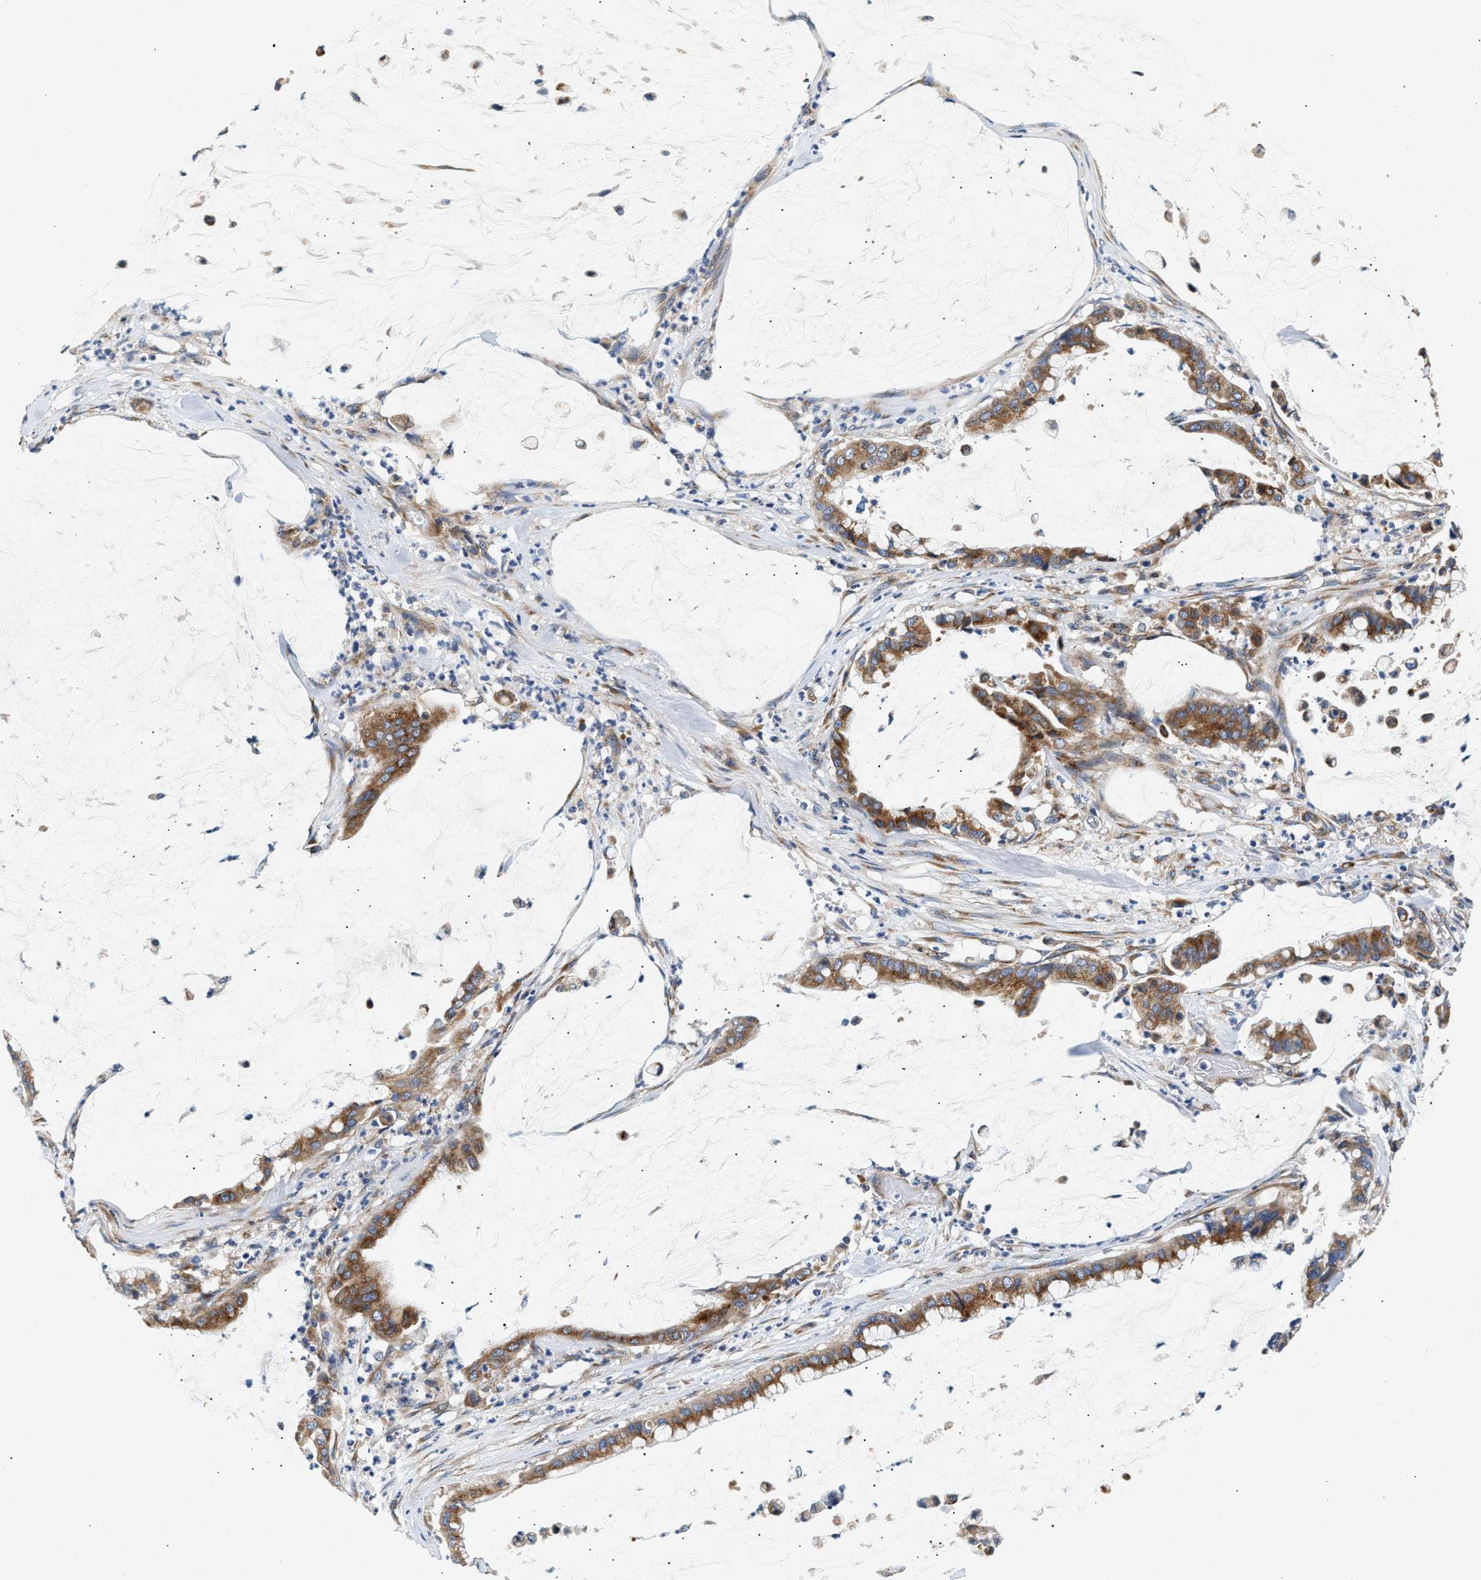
{"staining": {"intensity": "moderate", "quantity": ">75%", "location": "cytoplasmic/membranous"}, "tissue": "pancreatic cancer", "cell_type": "Tumor cells", "image_type": "cancer", "snomed": [{"axis": "morphology", "description": "Adenocarcinoma, NOS"}, {"axis": "topography", "description": "Pancreas"}], "caption": "A brown stain labels moderate cytoplasmic/membranous positivity of a protein in human pancreatic adenocarcinoma tumor cells. (DAB (3,3'-diaminobenzidine) = brown stain, brightfield microscopy at high magnification).", "gene": "IFT74", "patient": {"sex": "male", "age": 41}}